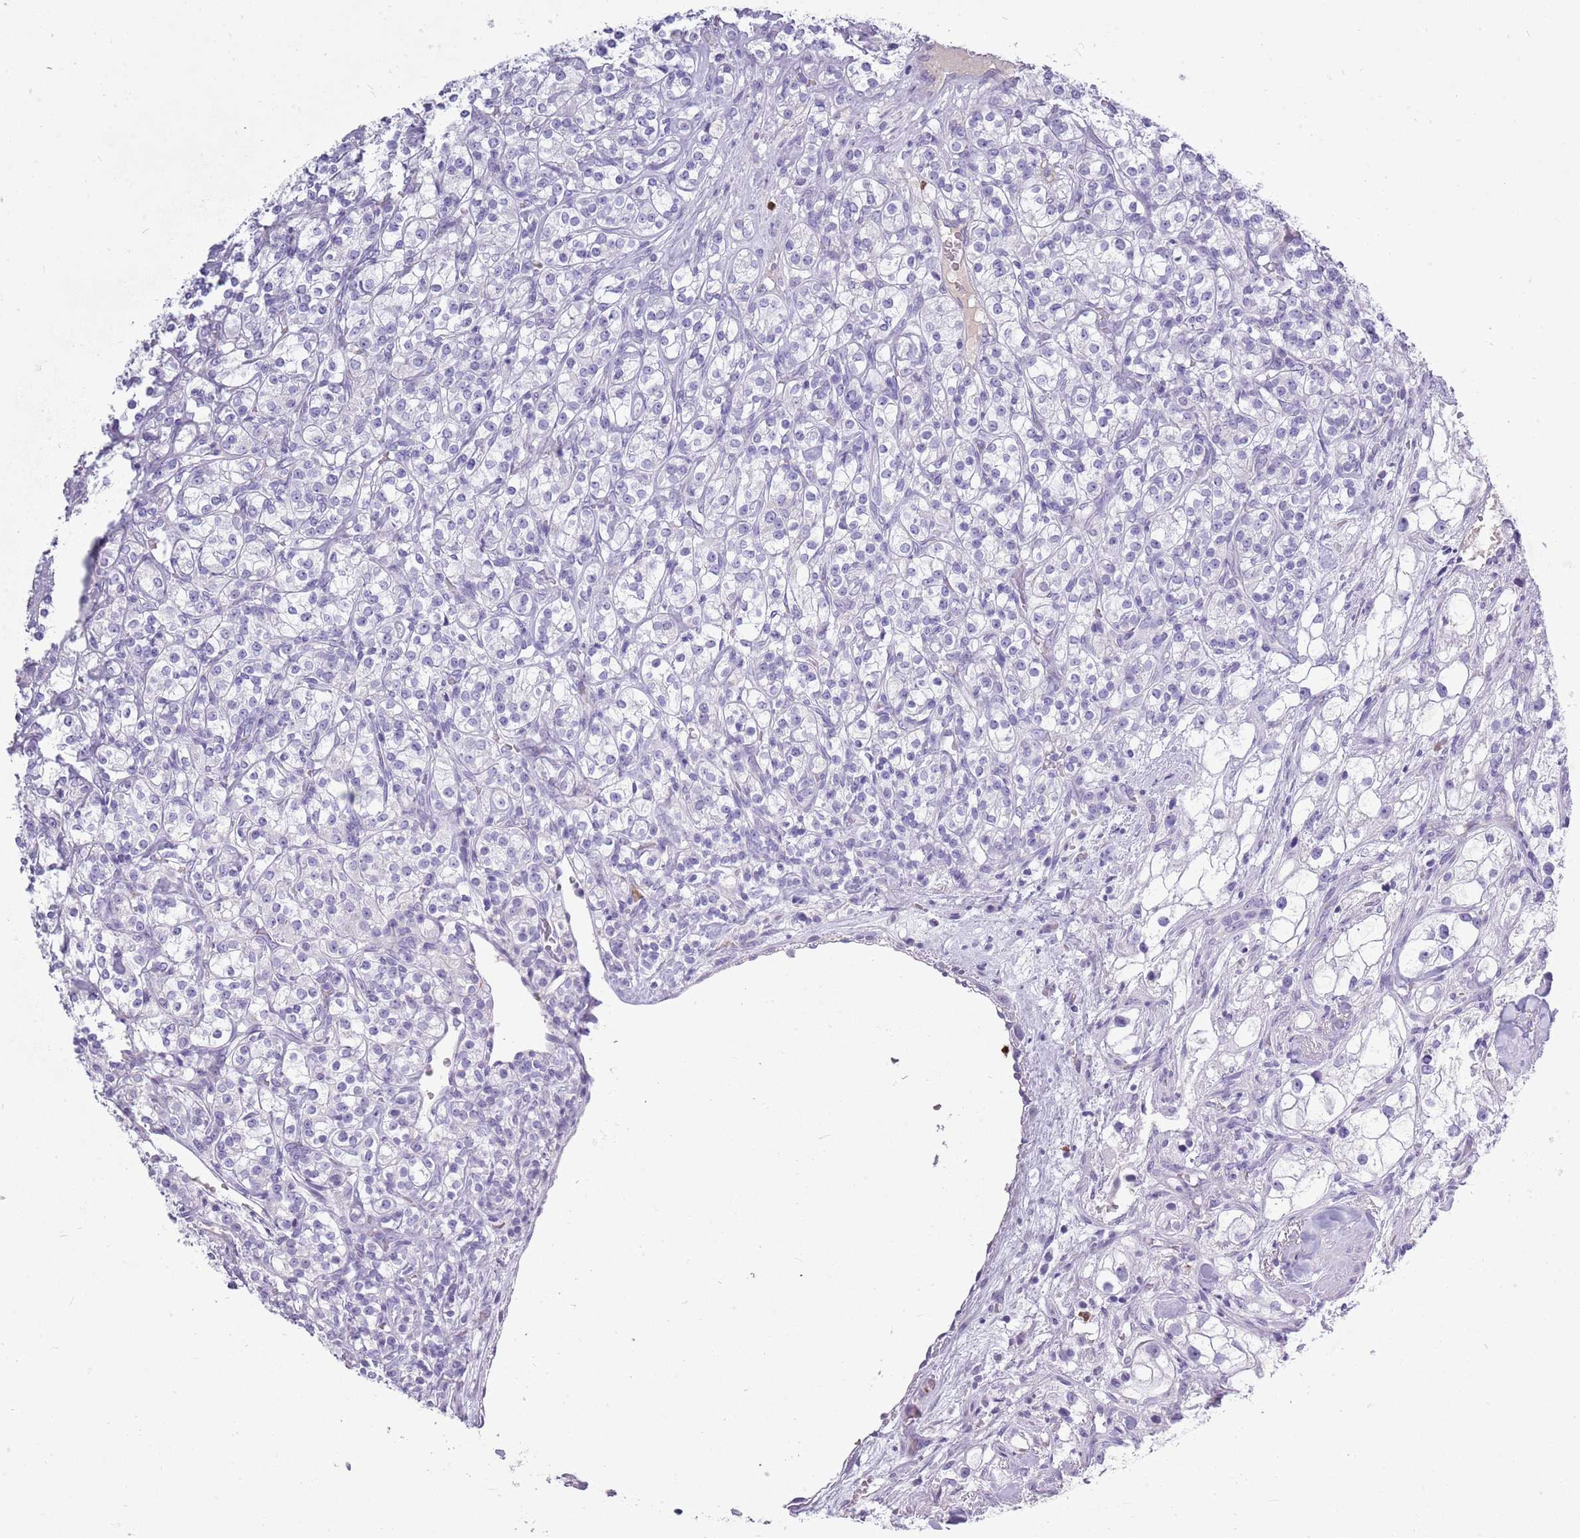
{"staining": {"intensity": "negative", "quantity": "none", "location": "none"}, "tissue": "renal cancer", "cell_type": "Tumor cells", "image_type": "cancer", "snomed": [{"axis": "morphology", "description": "Adenocarcinoma, NOS"}, {"axis": "topography", "description": "Kidney"}], "caption": "Immunohistochemistry of adenocarcinoma (renal) displays no staining in tumor cells.", "gene": "ZNF425", "patient": {"sex": "male", "age": 77}}